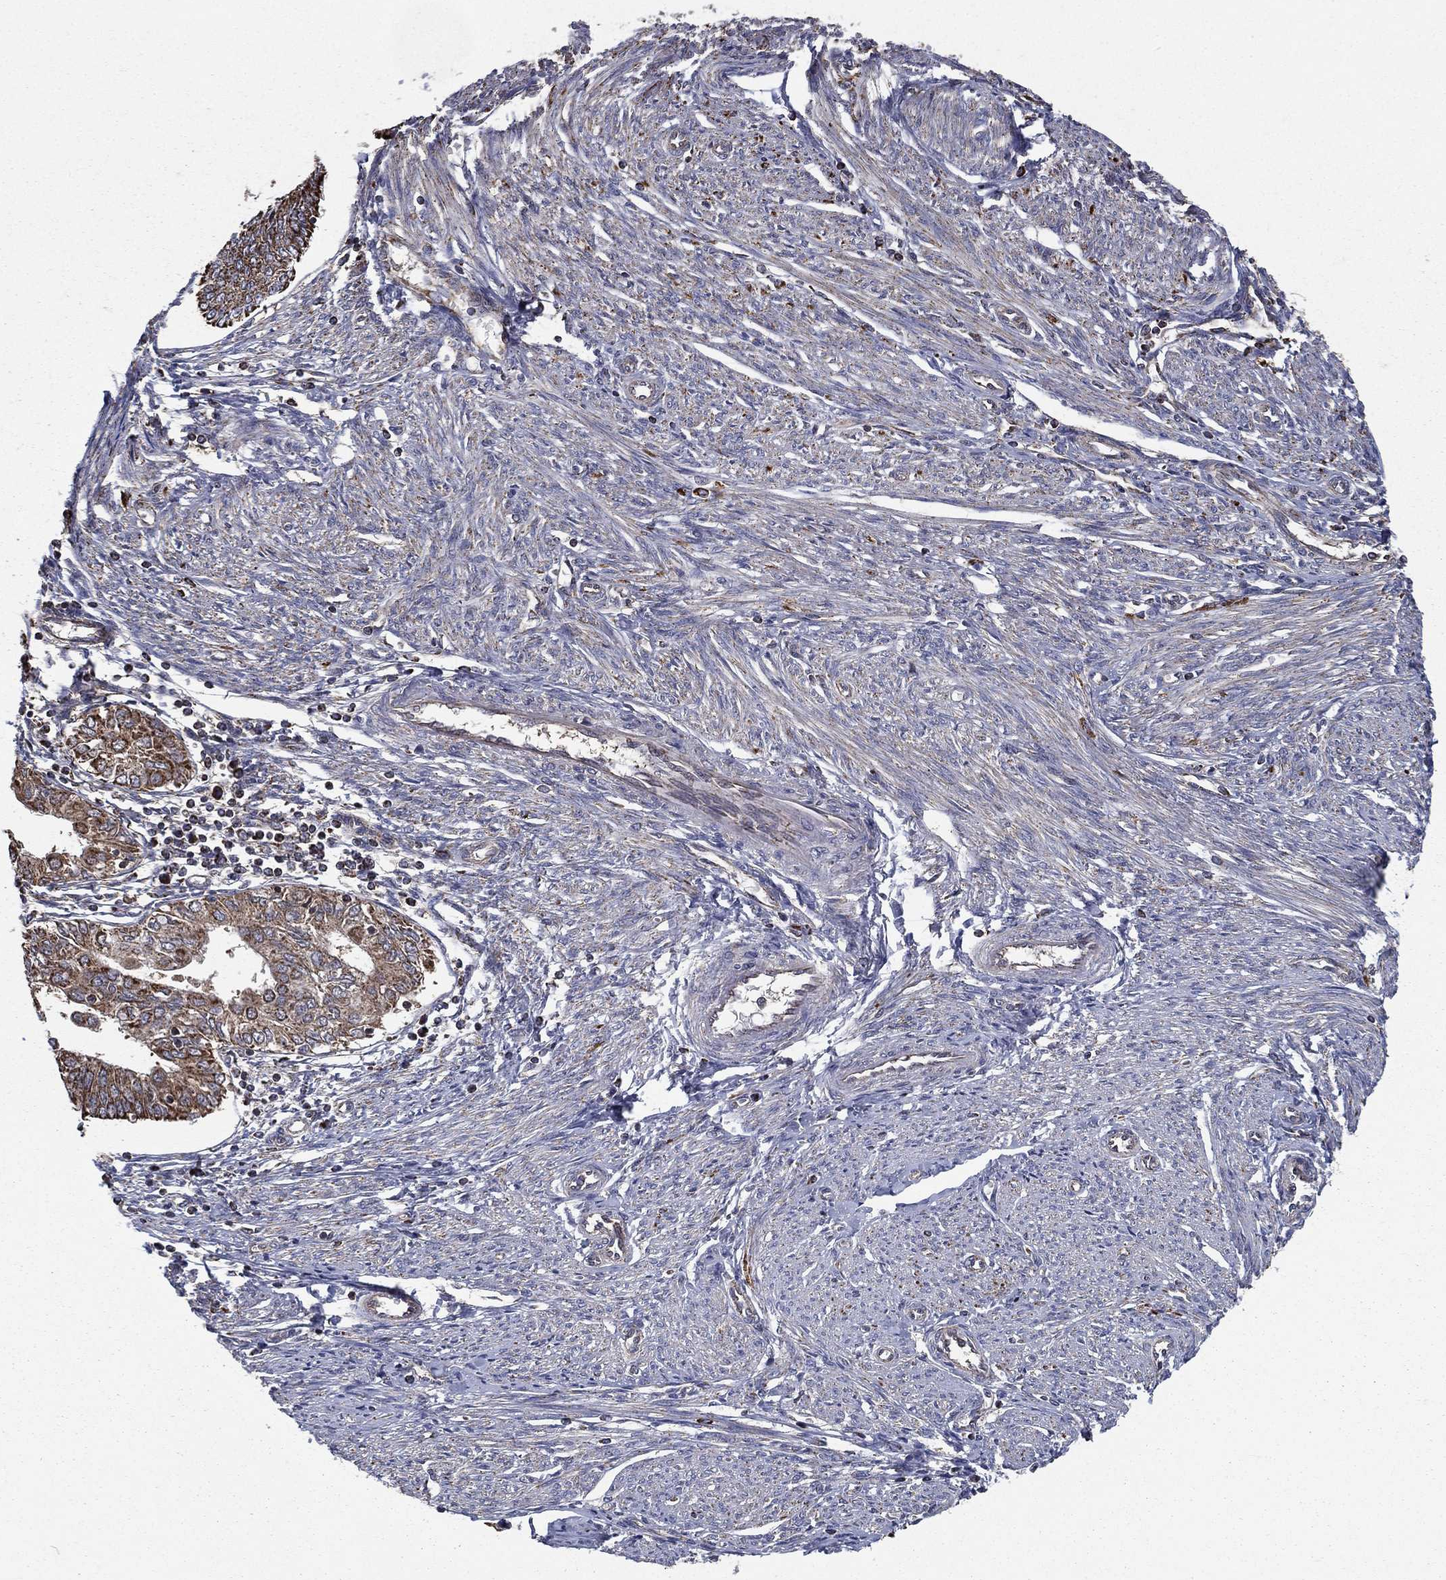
{"staining": {"intensity": "moderate", "quantity": "<25%", "location": "cytoplasmic/membranous"}, "tissue": "endometrial cancer", "cell_type": "Tumor cells", "image_type": "cancer", "snomed": [{"axis": "morphology", "description": "Adenocarcinoma, NOS"}, {"axis": "topography", "description": "Endometrium"}], "caption": "A histopathology image of human endometrial cancer stained for a protein shows moderate cytoplasmic/membranous brown staining in tumor cells.", "gene": "RIGI", "patient": {"sex": "female", "age": 68}}